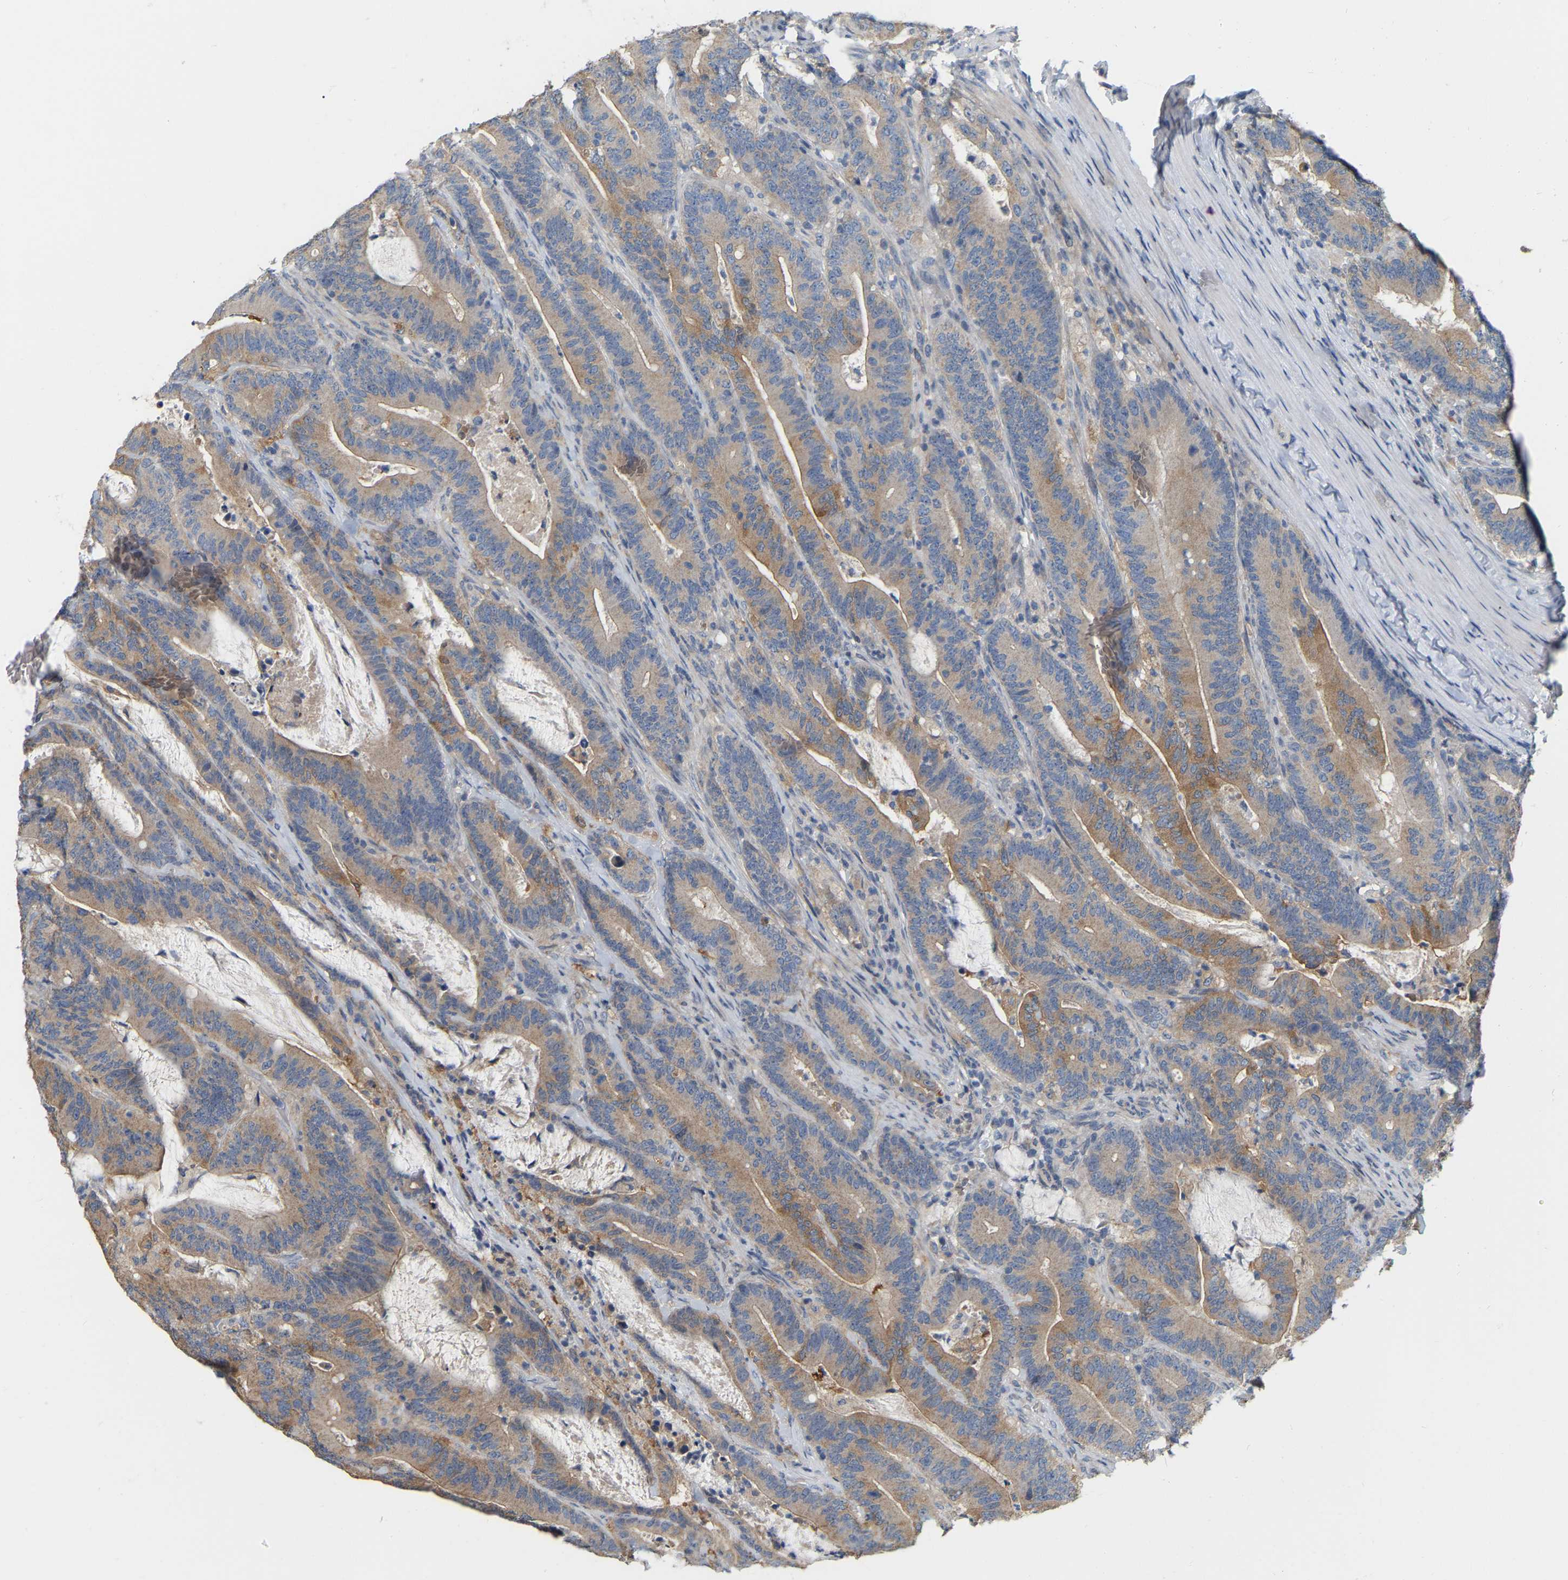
{"staining": {"intensity": "moderate", "quantity": "25%-75%", "location": "cytoplasmic/membranous"}, "tissue": "colorectal cancer", "cell_type": "Tumor cells", "image_type": "cancer", "snomed": [{"axis": "morphology", "description": "Adenocarcinoma, NOS"}, {"axis": "topography", "description": "Colon"}], "caption": "Colorectal cancer stained with immunohistochemistry (IHC) exhibits moderate cytoplasmic/membranous positivity in about 25%-75% of tumor cells.", "gene": "SSH1", "patient": {"sex": "female", "age": 66}}